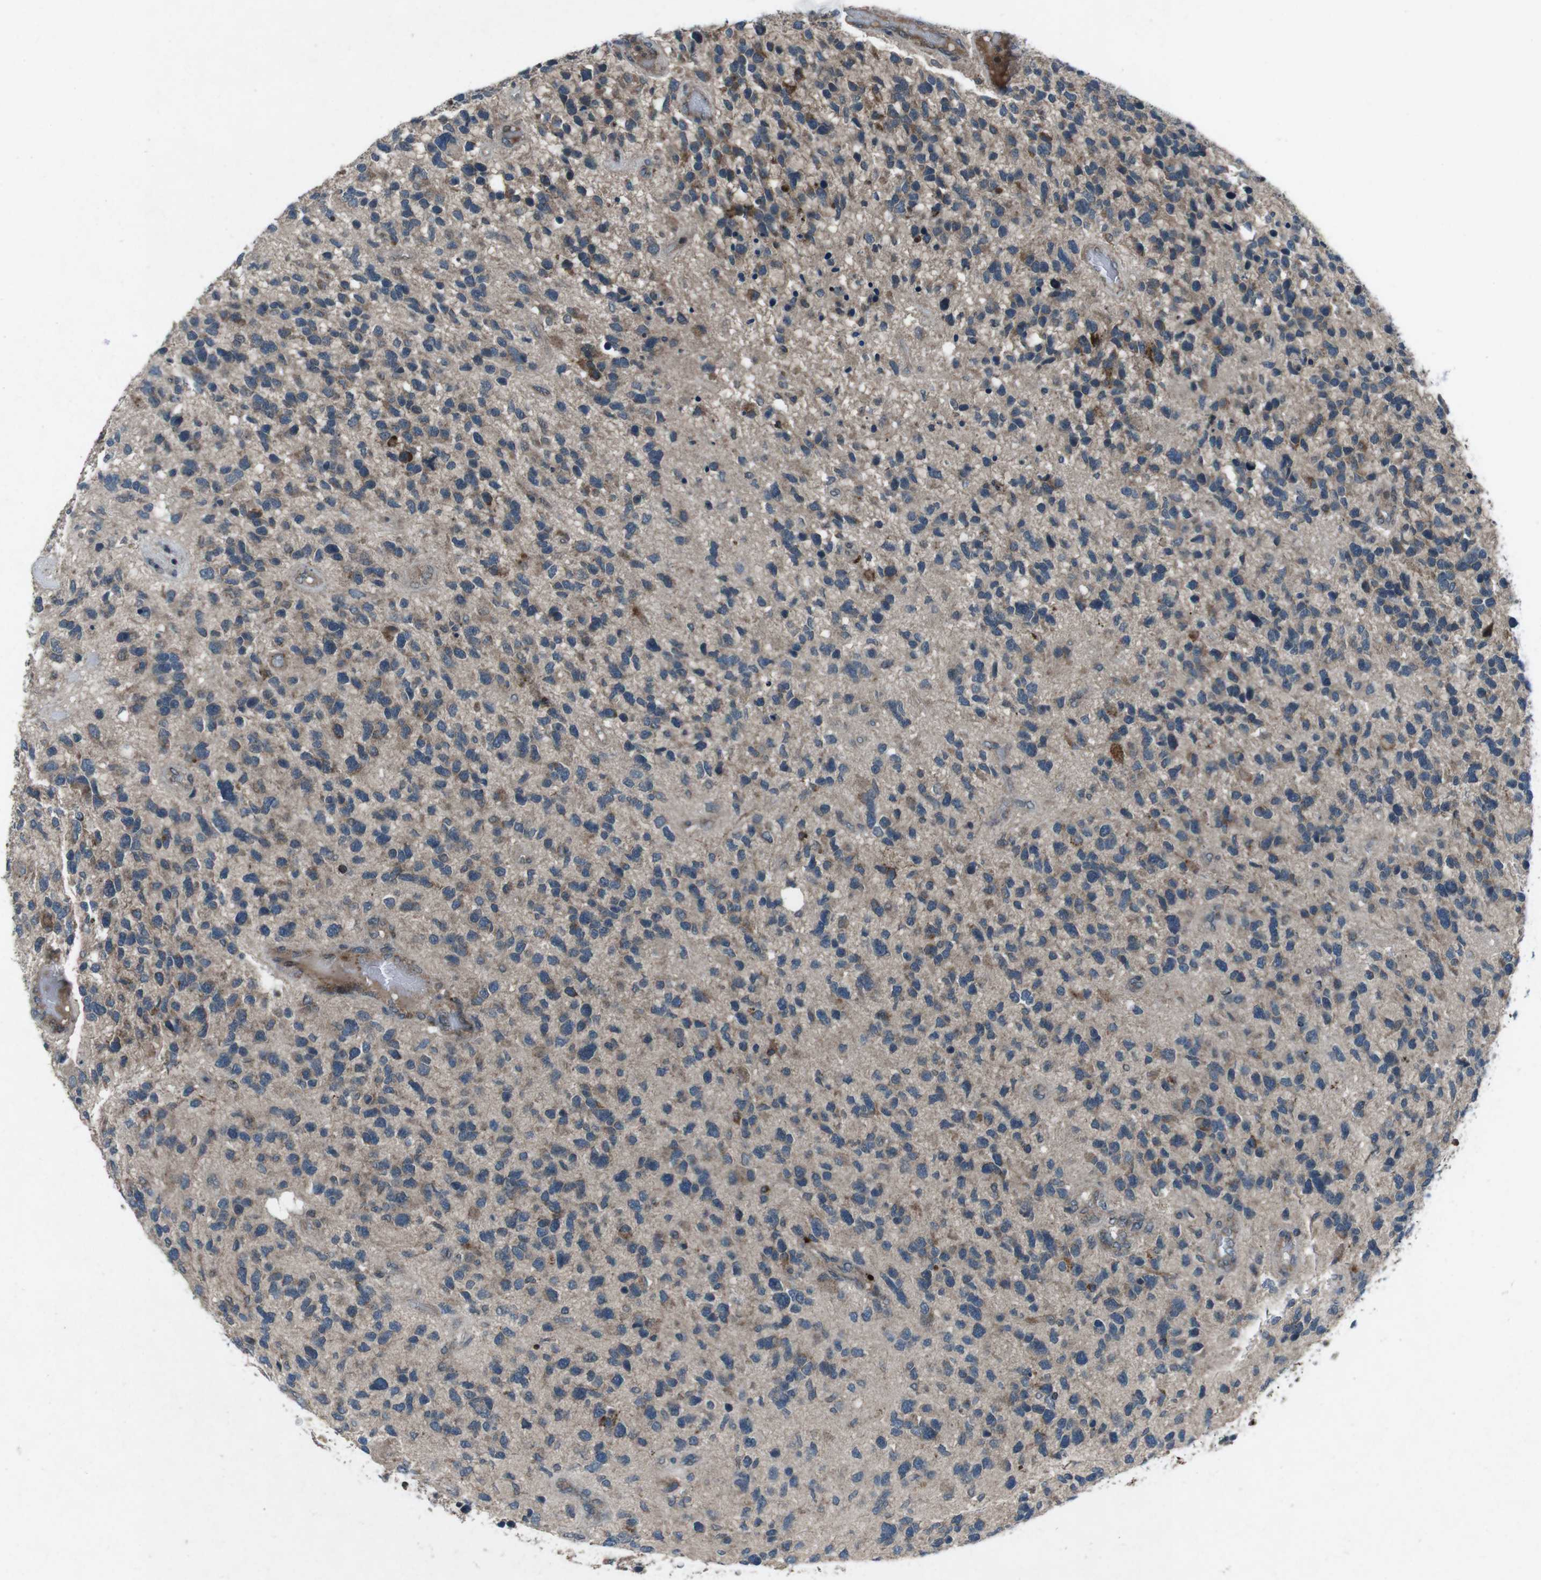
{"staining": {"intensity": "moderate", "quantity": "25%-75%", "location": "cytoplasmic/membranous"}, "tissue": "glioma", "cell_type": "Tumor cells", "image_type": "cancer", "snomed": [{"axis": "morphology", "description": "Glioma, malignant, High grade"}, {"axis": "topography", "description": "Brain"}], "caption": "Immunohistochemistry photomicrograph of neoplastic tissue: glioma stained using immunohistochemistry shows medium levels of moderate protein expression localized specifically in the cytoplasmic/membranous of tumor cells, appearing as a cytoplasmic/membranous brown color.", "gene": "CDK16", "patient": {"sex": "female", "age": 58}}